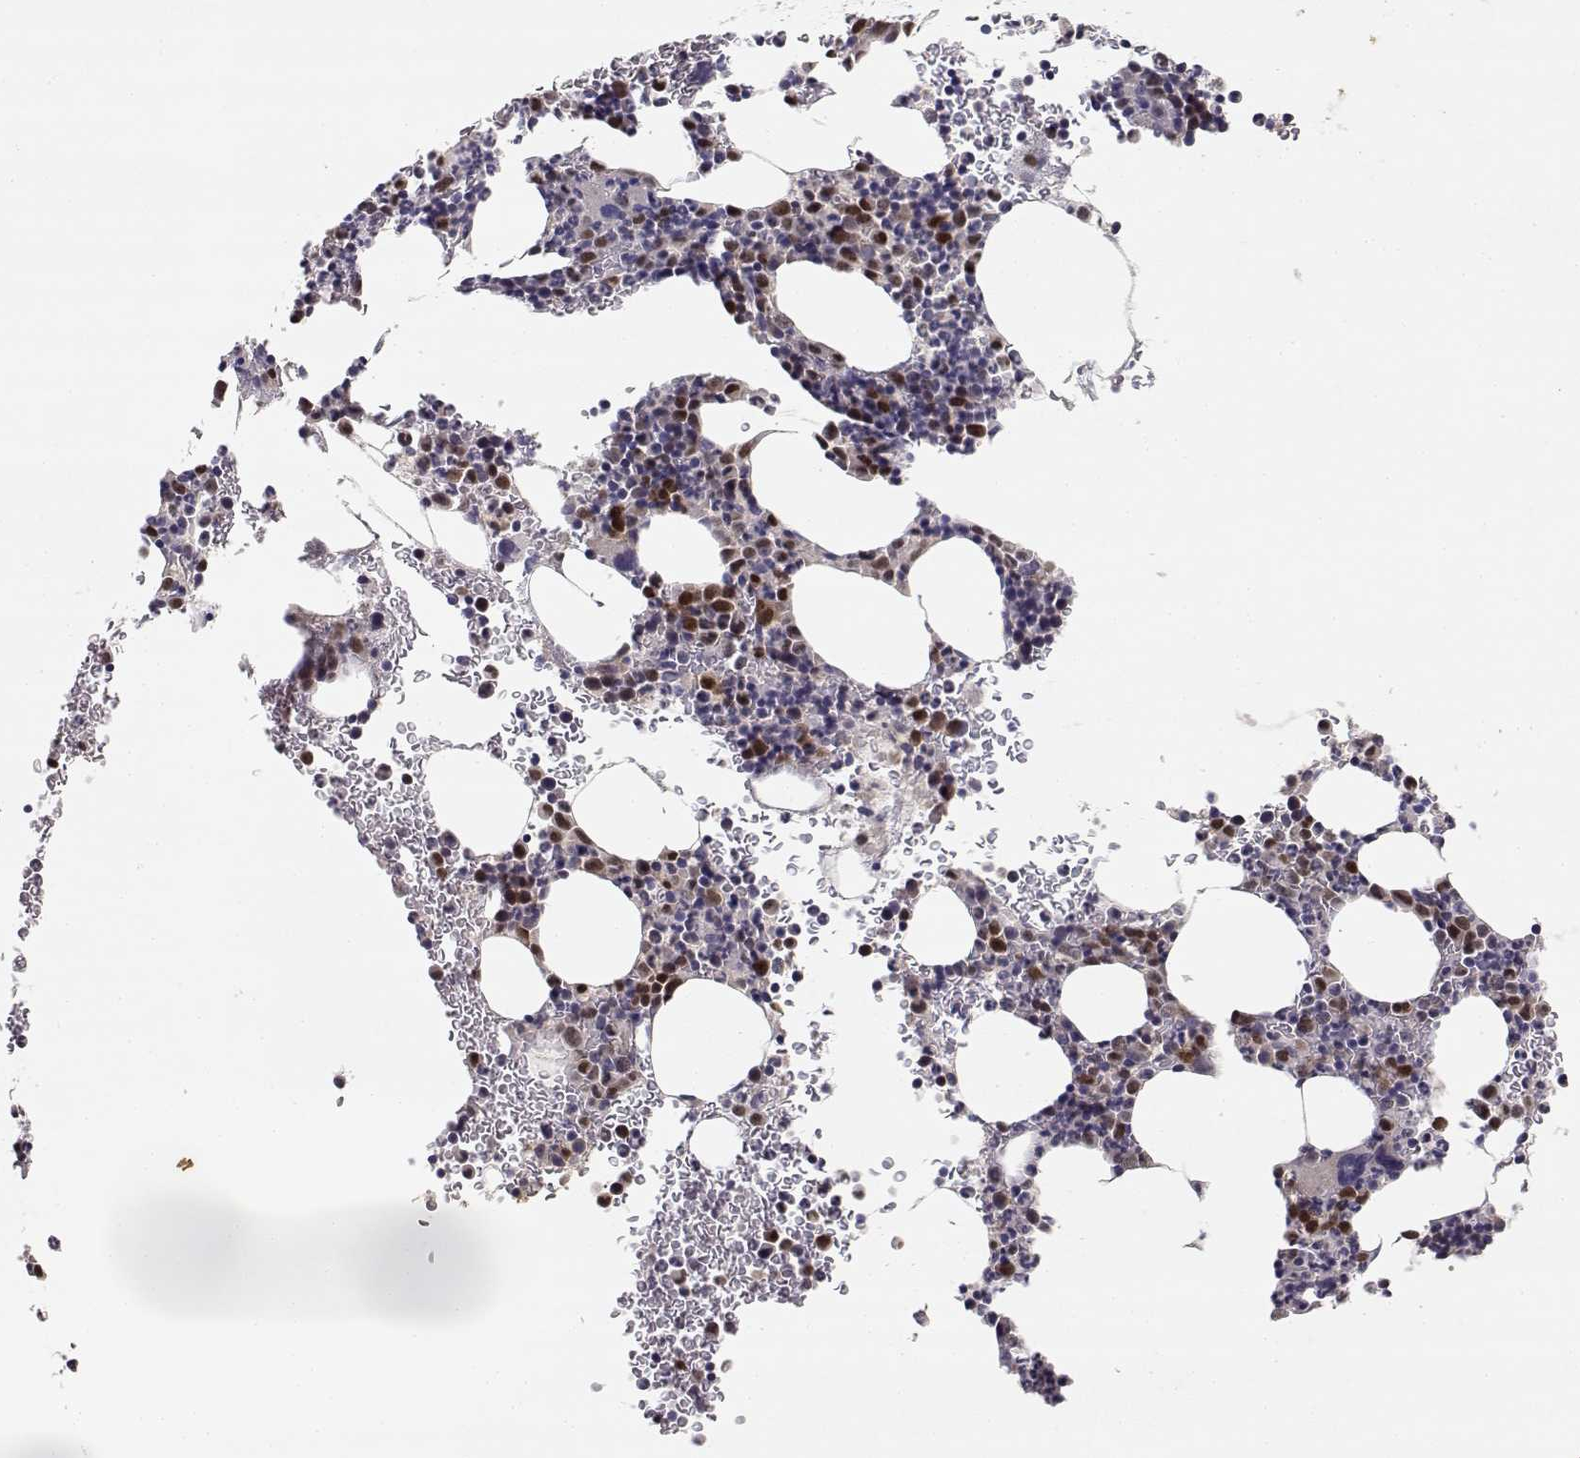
{"staining": {"intensity": "moderate", "quantity": "<25%", "location": "nuclear"}, "tissue": "bone marrow", "cell_type": "Hematopoietic cells", "image_type": "normal", "snomed": [{"axis": "morphology", "description": "Normal tissue, NOS"}, {"axis": "topography", "description": "Bone marrow"}], "caption": "A high-resolution photomicrograph shows immunohistochemistry (IHC) staining of benign bone marrow, which demonstrates moderate nuclear expression in approximately <25% of hematopoietic cells.", "gene": "RAD51", "patient": {"sex": "male", "age": 72}}